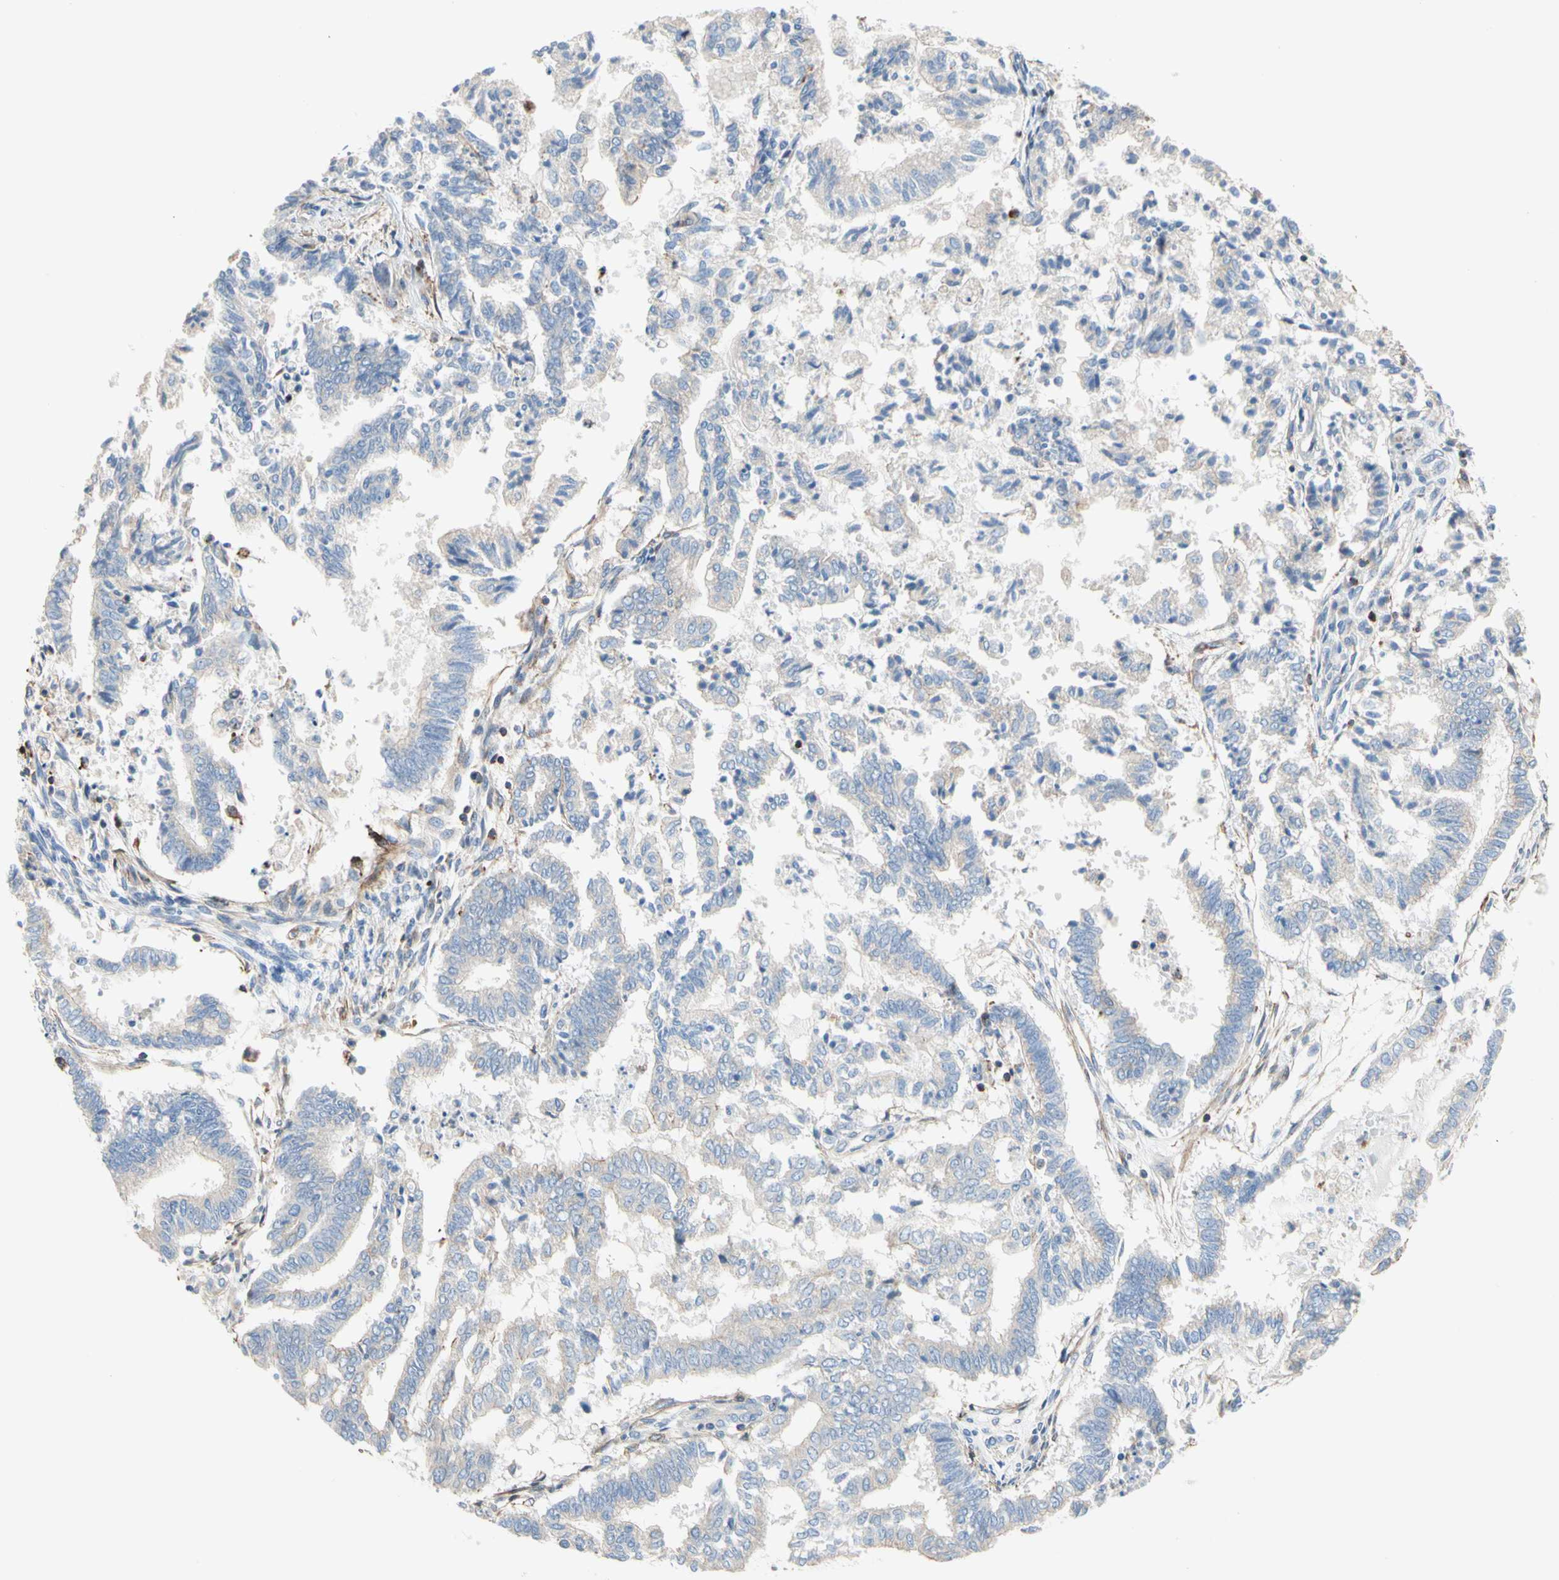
{"staining": {"intensity": "negative", "quantity": "none", "location": "none"}, "tissue": "endometrial cancer", "cell_type": "Tumor cells", "image_type": "cancer", "snomed": [{"axis": "morphology", "description": "Necrosis, NOS"}, {"axis": "morphology", "description": "Adenocarcinoma, NOS"}, {"axis": "topography", "description": "Endometrium"}], "caption": "This is an IHC histopathology image of endometrial cancer. There is no expression in tumor cells.", "gene": "SEMA4C", "patient": {"sex": "female", "age": 79}}